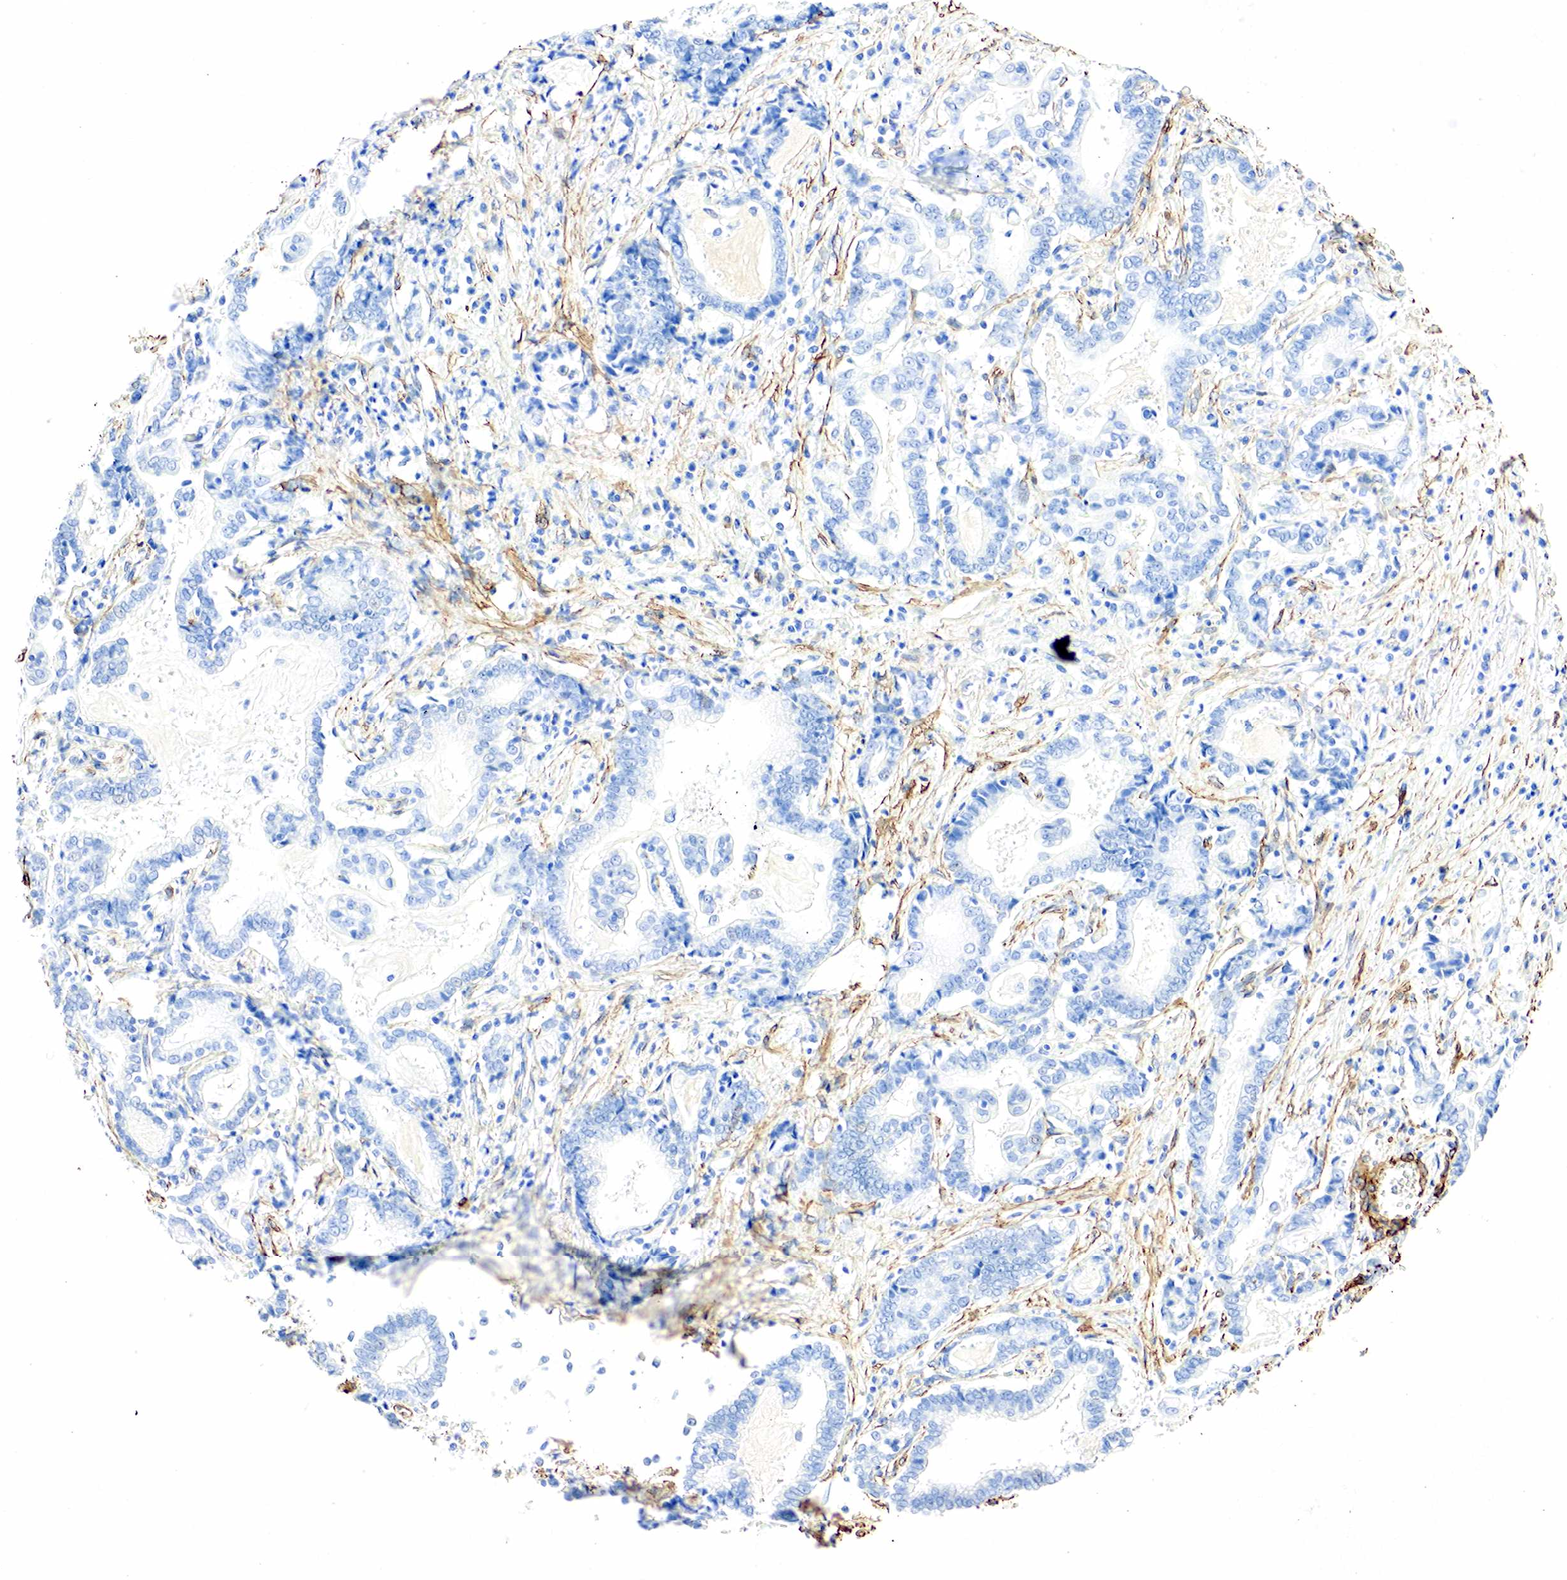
{"staining": {"intensity": "negative", "quantity": "none", "location": "none"}, "tissue": "stomach cancer", "cell_type": "Tumor cells", "image_type": "cancer", "snomed": [{"axis": "morphology", "description": "Adenocarcinoma, NOS"}, {"axis": "topography", "description": "Stomach, upper"}], "caption": "Tumor cells are negative for brown protein staining in stomach cancer (adenocarcinoma). The staining is performed using DAB (3,3'-diaminobenzidine) brown chromogen with nuclei counter-stained in using hematoxylin.", "gene": "ACTA1", "patient": {"sex": "female", "age": 50}}